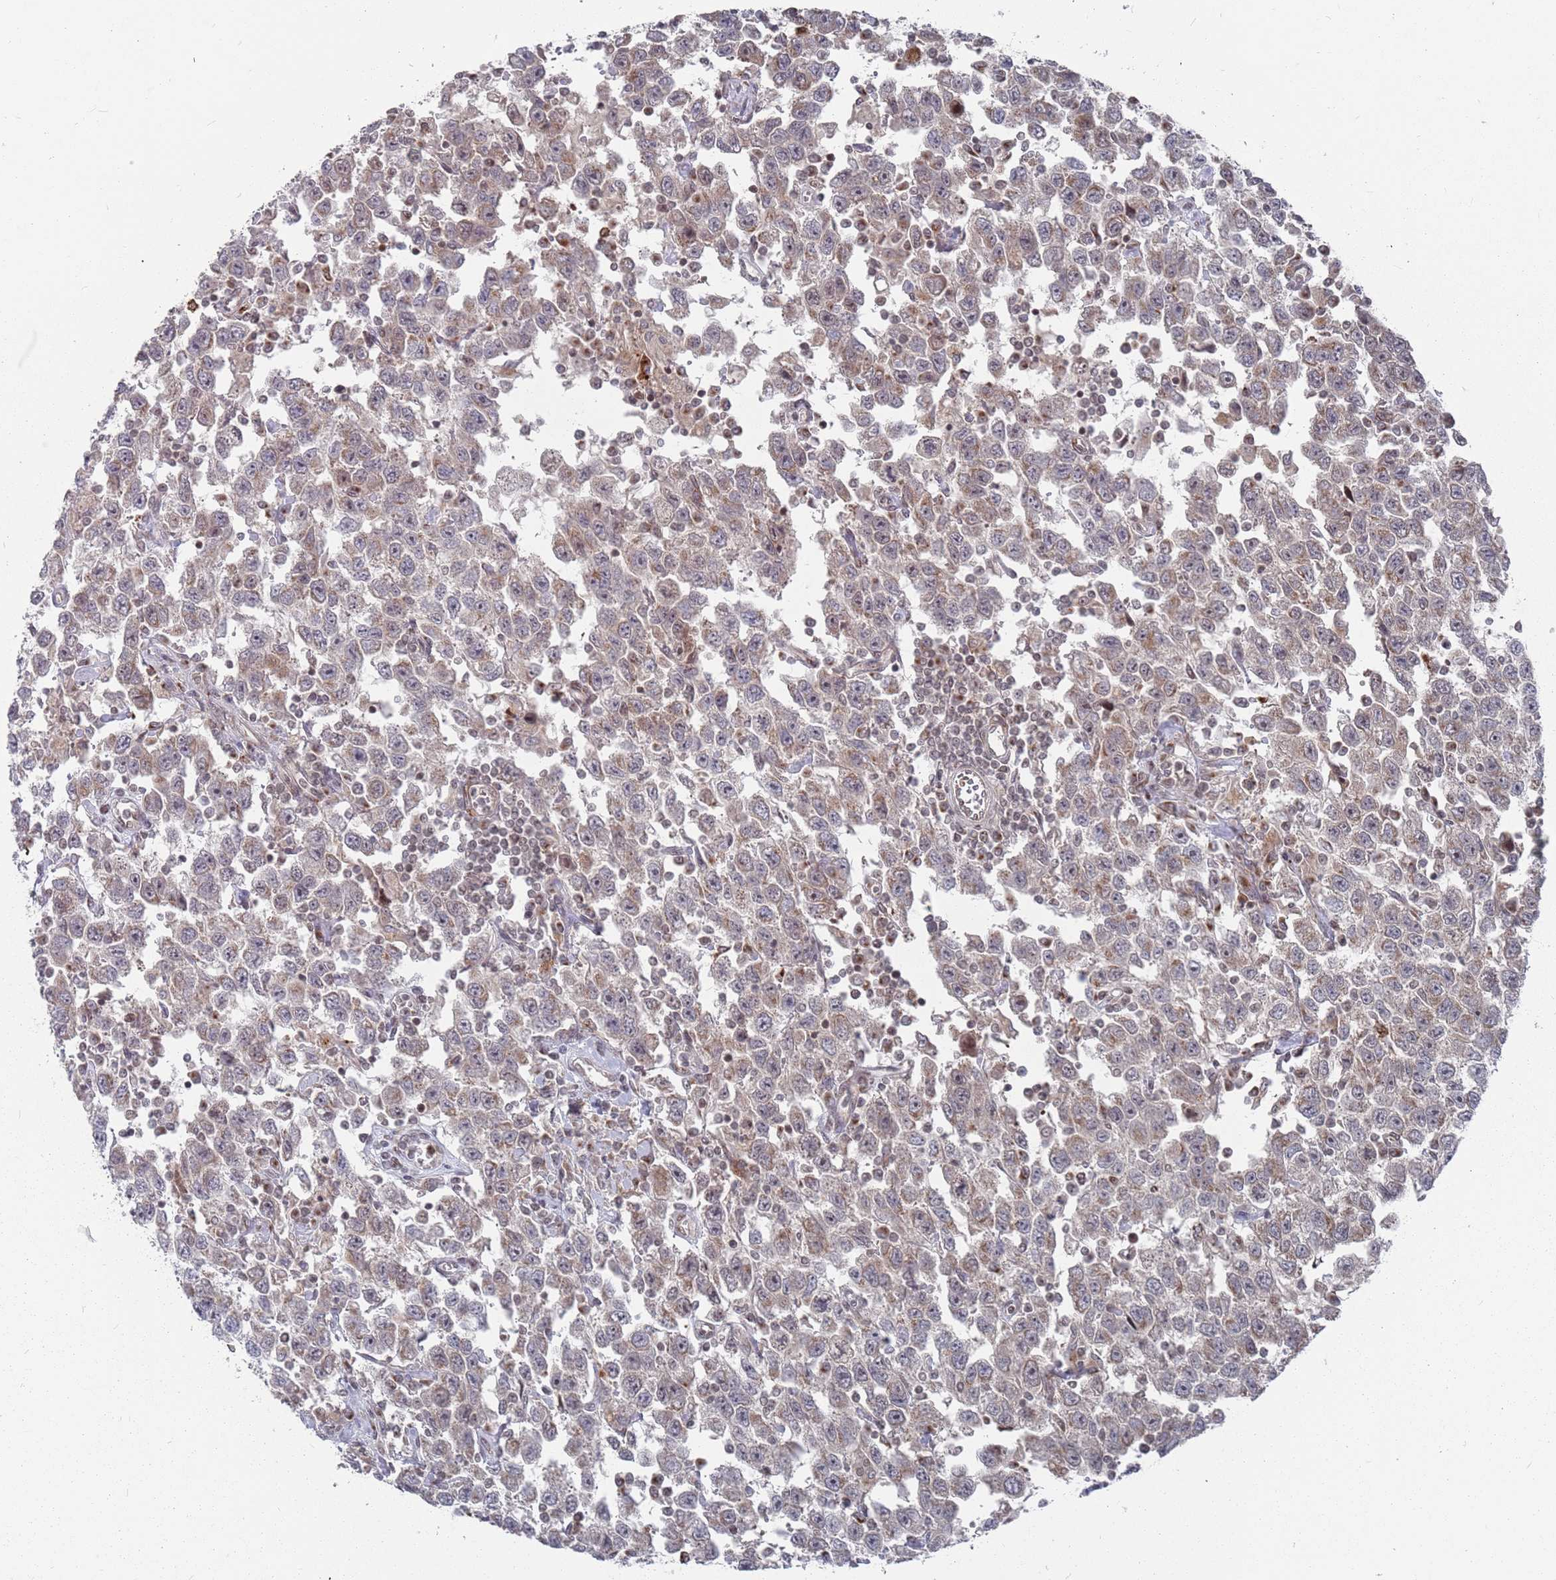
{"staining": {"intensity": "weak", "quantity": ">75%", "location": "cytoplasmic/membranous"}, "tissue": "testis cancer", "cell_type": "Tumor cells", "image_type": "cancer", "snomed": [{"axis": "morphology", "description": "Seminoma, NOS"}, {"axis": "topography", "description": "Testis"}], "caption": "There is low levels of weak cytoplasmic/membranous positivity in tumor cells of seminoma (testis), as demonstrated by immunohistochemical staining (brown color).", "gene": "FMO4", "patient": {"sex": "male", "age": 41}}